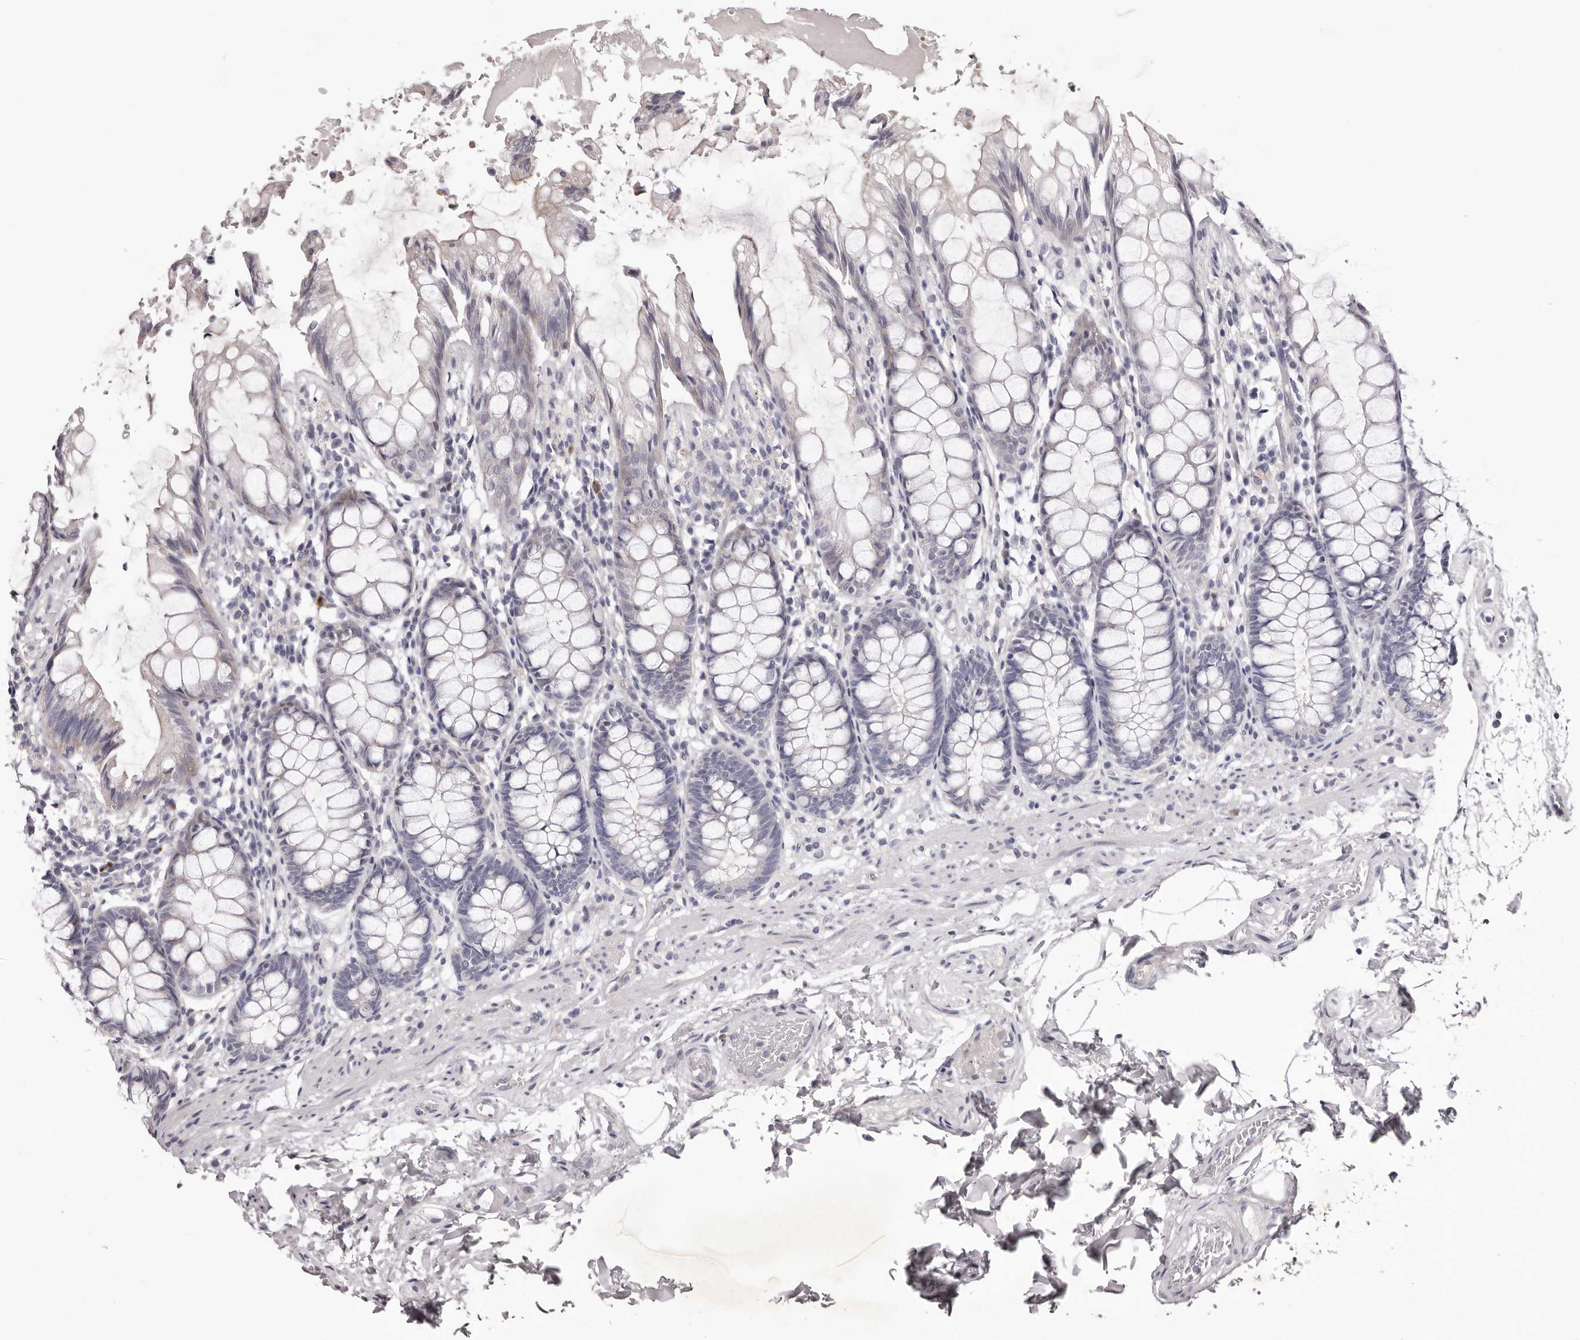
{"staining": {"intensity": "negative", "quantity": "none", "location": "none"}, "tissue": "rectum", "cell_type": "Glandular cells", "image_type": "normal", "snomed": [{"axis": "morphology", "description": "Normal tissue, NOS"}, {"axis": "topography", "description": "Rectum"}], "caption": "Immunohistochemistry (IHC) image of normal human rectum stained for a protein (brown), which exhibits no staining in glandular cells.", "gene": "PEG10", "patient": {"sex": "male", "age": 64}}